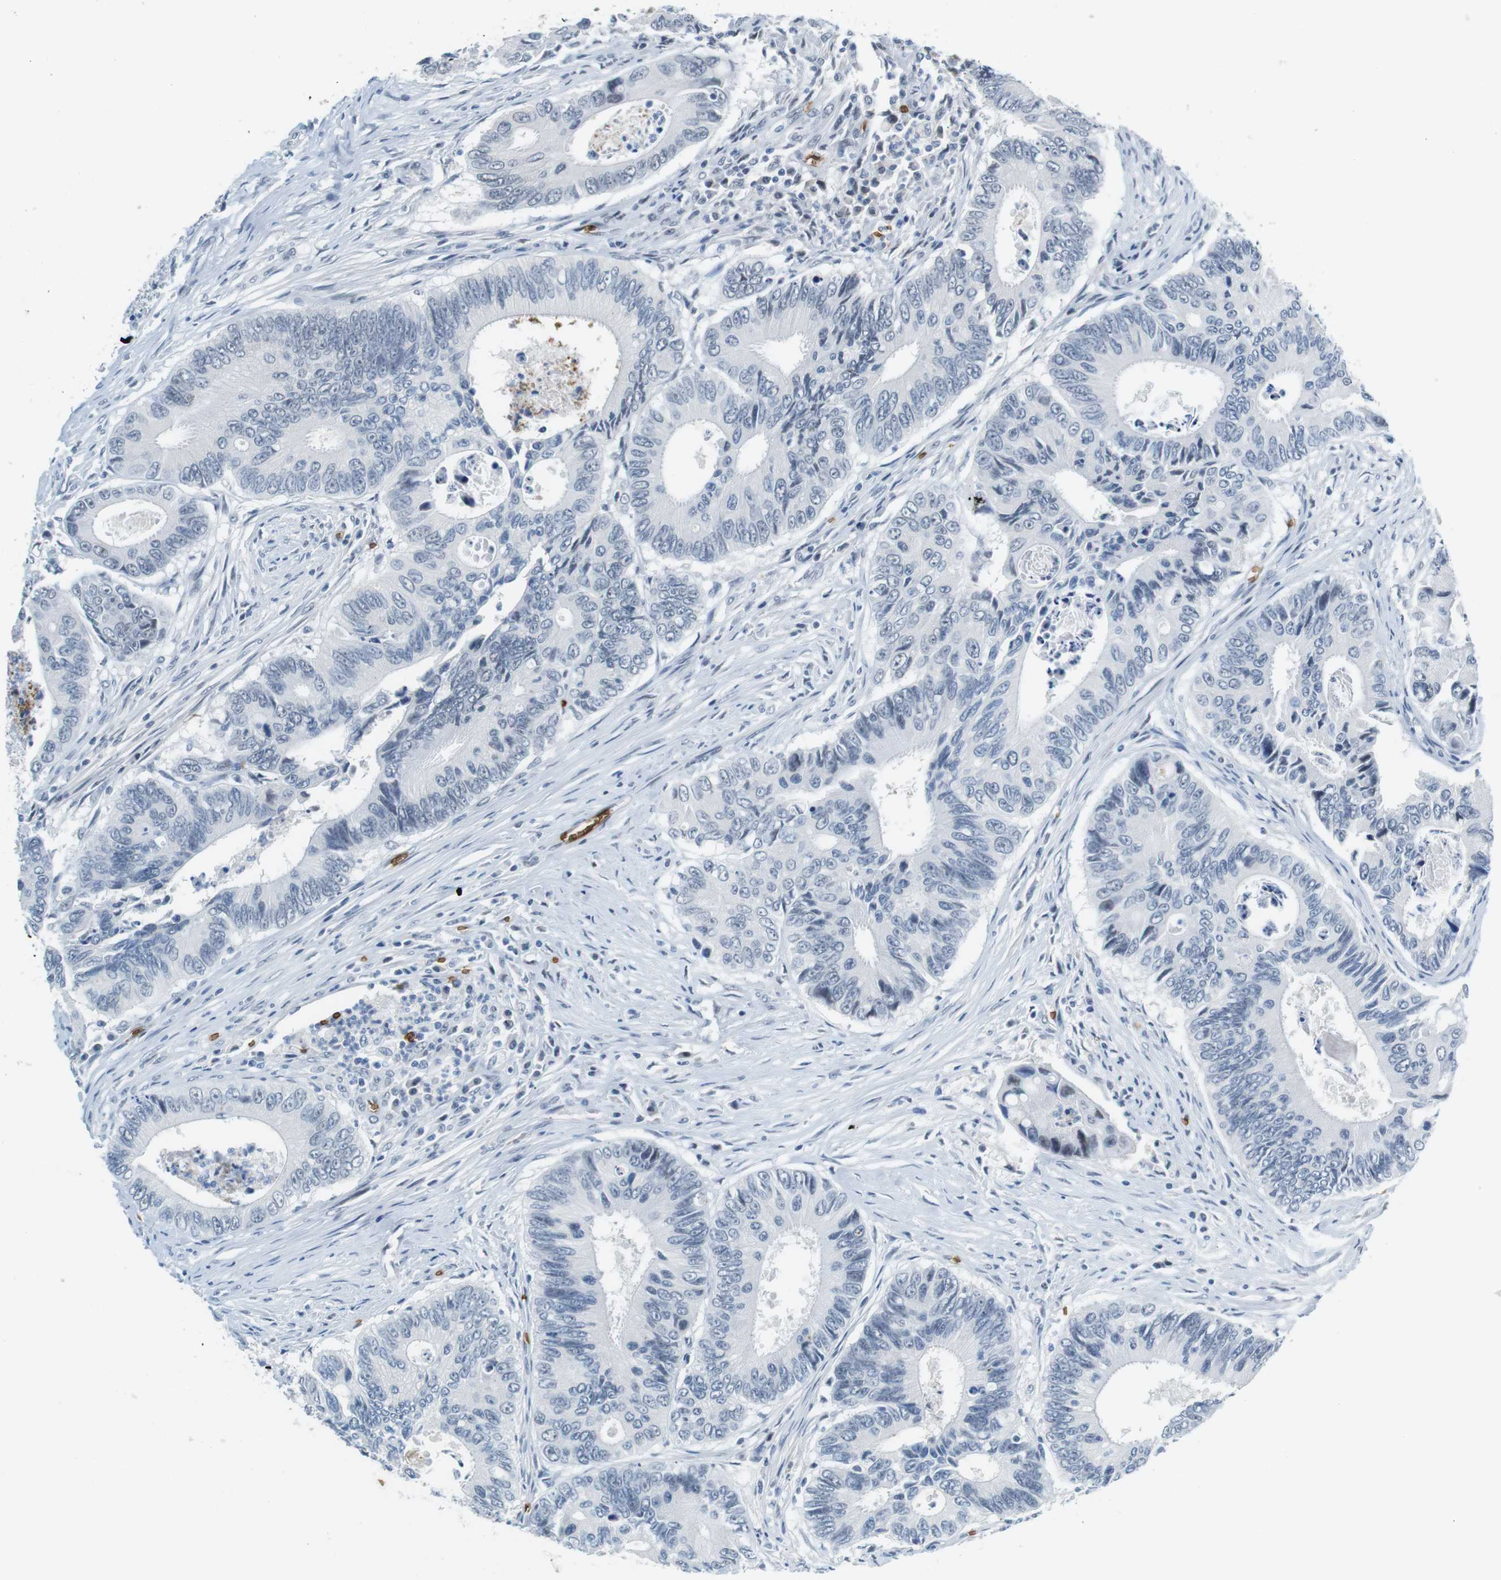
{"staining": {"intensity": "negative", "quantity": "none", "location": "none"}, "tissue": "colorectal cancer", "cell_type": "Tumor cells", "image_type": "cancer", "snomed": [{"axis": "morphology", "description": "Inflammation, NOS"}, {"axis": "morphology", "description": "Adenocarcinoma, NOS"}, {"axis": "topography", "description": "Colon"}], "caption": "High power microscopy image of an IHC micrograph of colorectal cancer, revealing no significant expression in tumor cells.", "gene": "SLC4A1", "patient": {"sex": "male", "age": 72}}